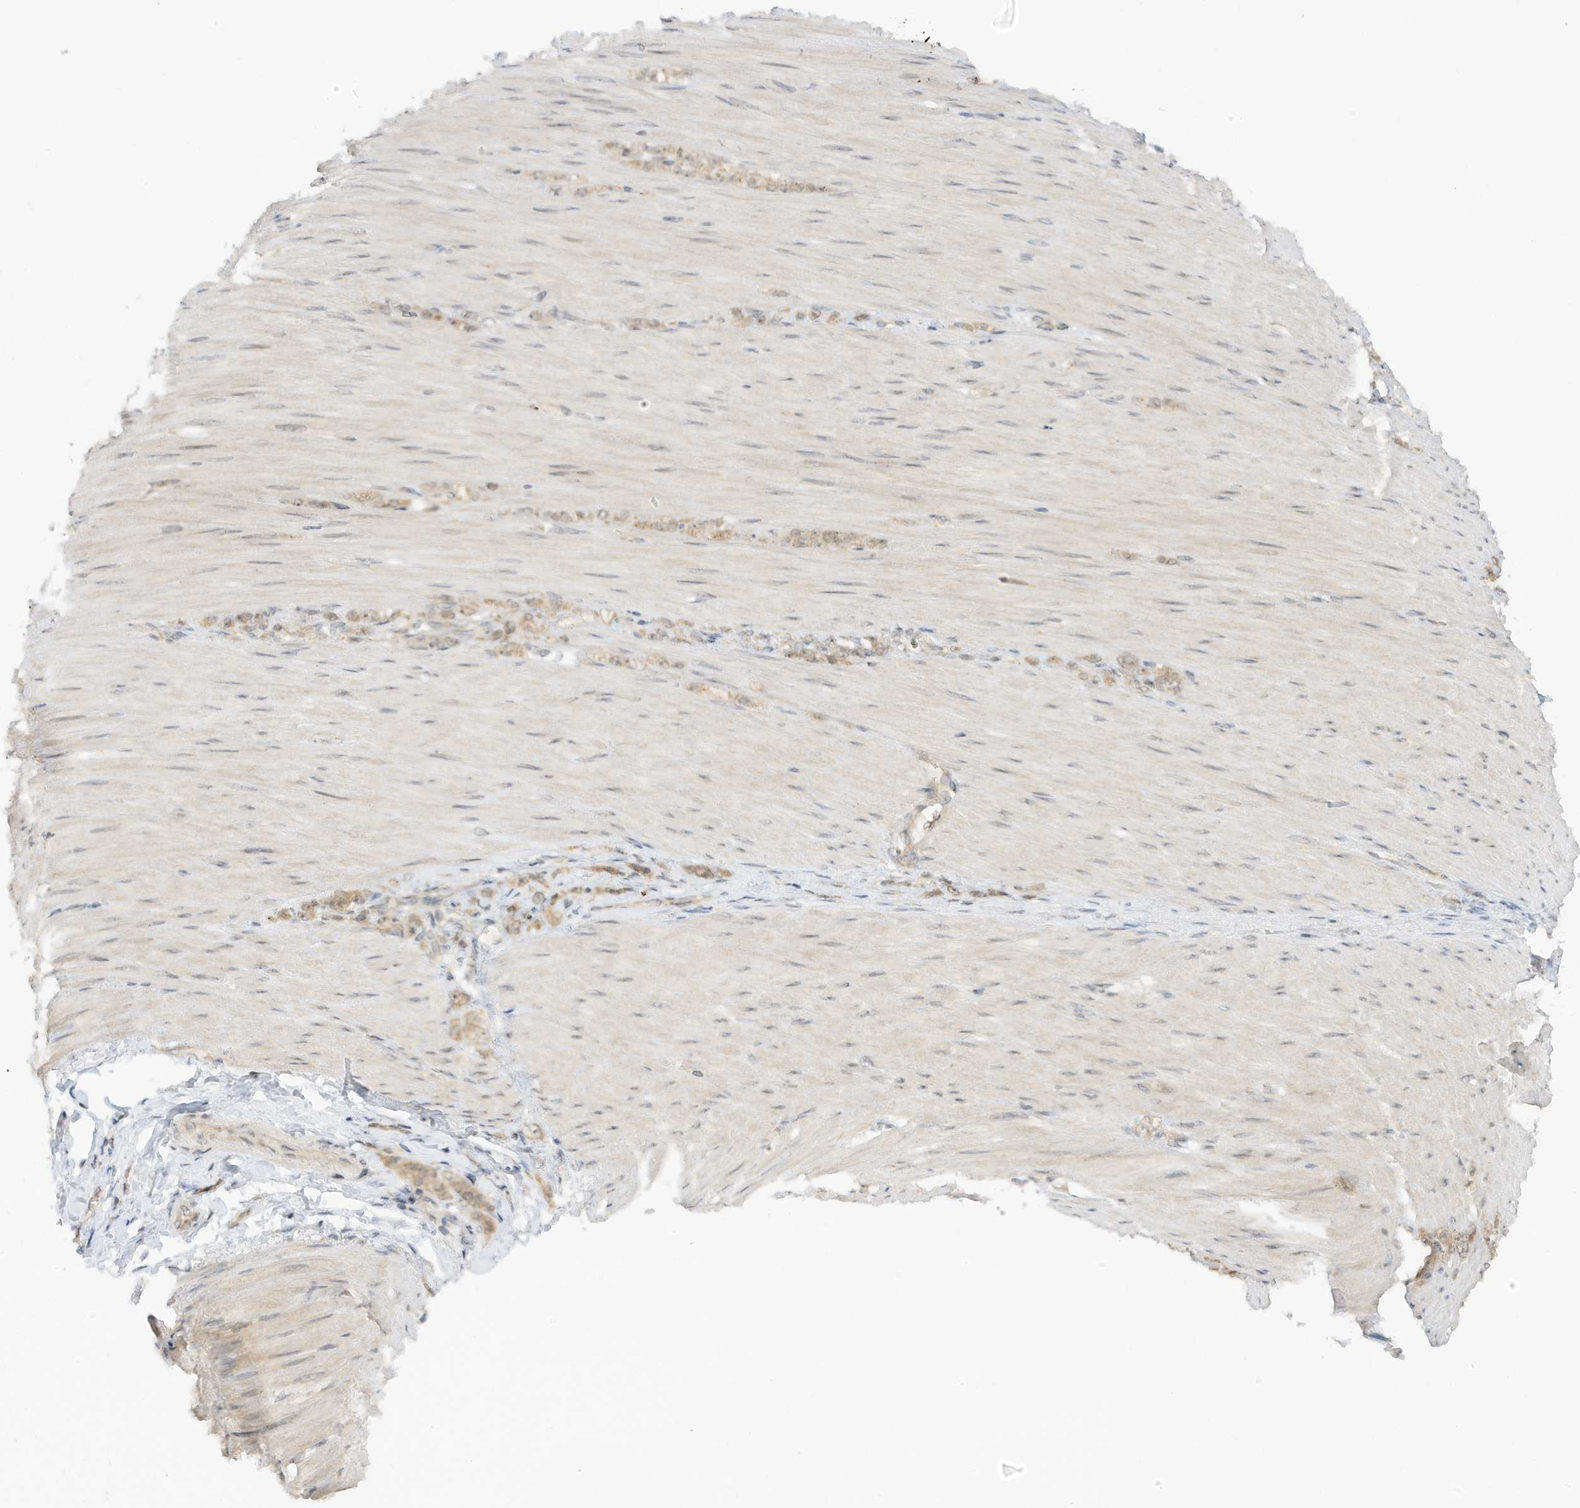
{"staining": {"intensity": "weak", "quantity": ">75%", "location": "cytoplasmic/membranous,nuclear"}, "tissue": "stomach cancer", "cell_type": "Tumor cells", "image_type": "cancer", "snomed": [{"axis": "morphology", "description": "Normal tissue, NOS"}, {"axis": "morphology", "description": "Adenocarcinoma, NOS"}, {"axis": "topography", "description": "Stomach"}], "caption": "Immunohistochemical staining of human adenocarcinoma (stomach) displays low levels of weak cytoplasmic/membranous and nuclear protein staining in approximately >75% of tumor cells. The protein of interest is stained brown, and the nuclei are stained in blue (DAB IHC with brightfield microscopy, high magnification).", "gene": "TAB3", "patient": {"sex": "male", "age": 82}}